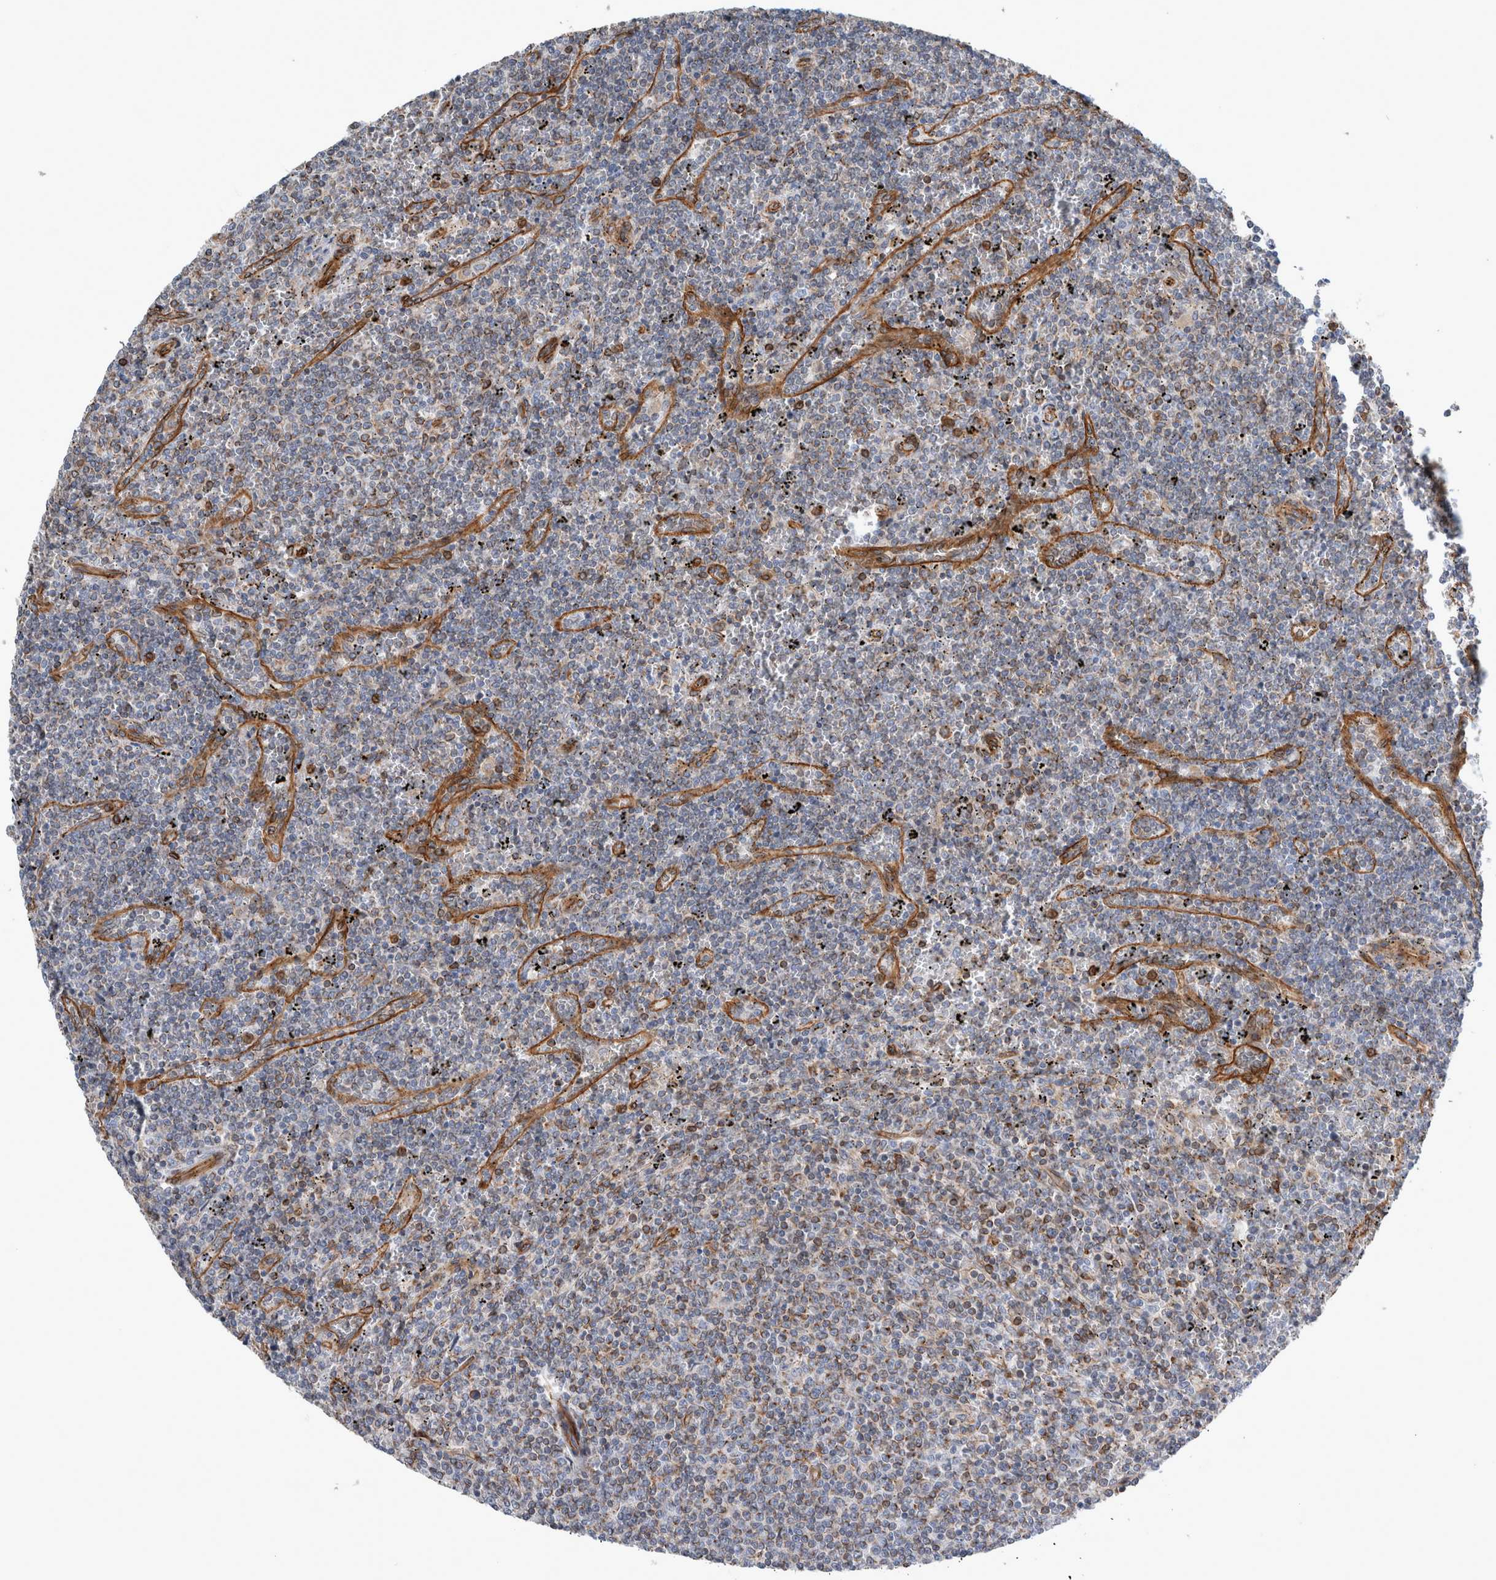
{"staining": {"intensity": "weak", "quantity": "<25%", "location": "cytoplasmic/membranous"}, "tissue": "lymphoma", "cell_type": "Tumor cells", "image_type": "cancer", "snomed": [{"axis": "morphology", "description": "Malignant lymphoma, non-Hodgkin's type, Low grade"}, {"axis": "topography", "description": "Spleen"}], "caption": "Tumor cells show no significant protein expression in malignant lymphoma, non-Hodgkin's type (low-grade). Nuclei are stained in blue.", "gene": "PLEC", "patient": {"sex": "female", "age": 50}}